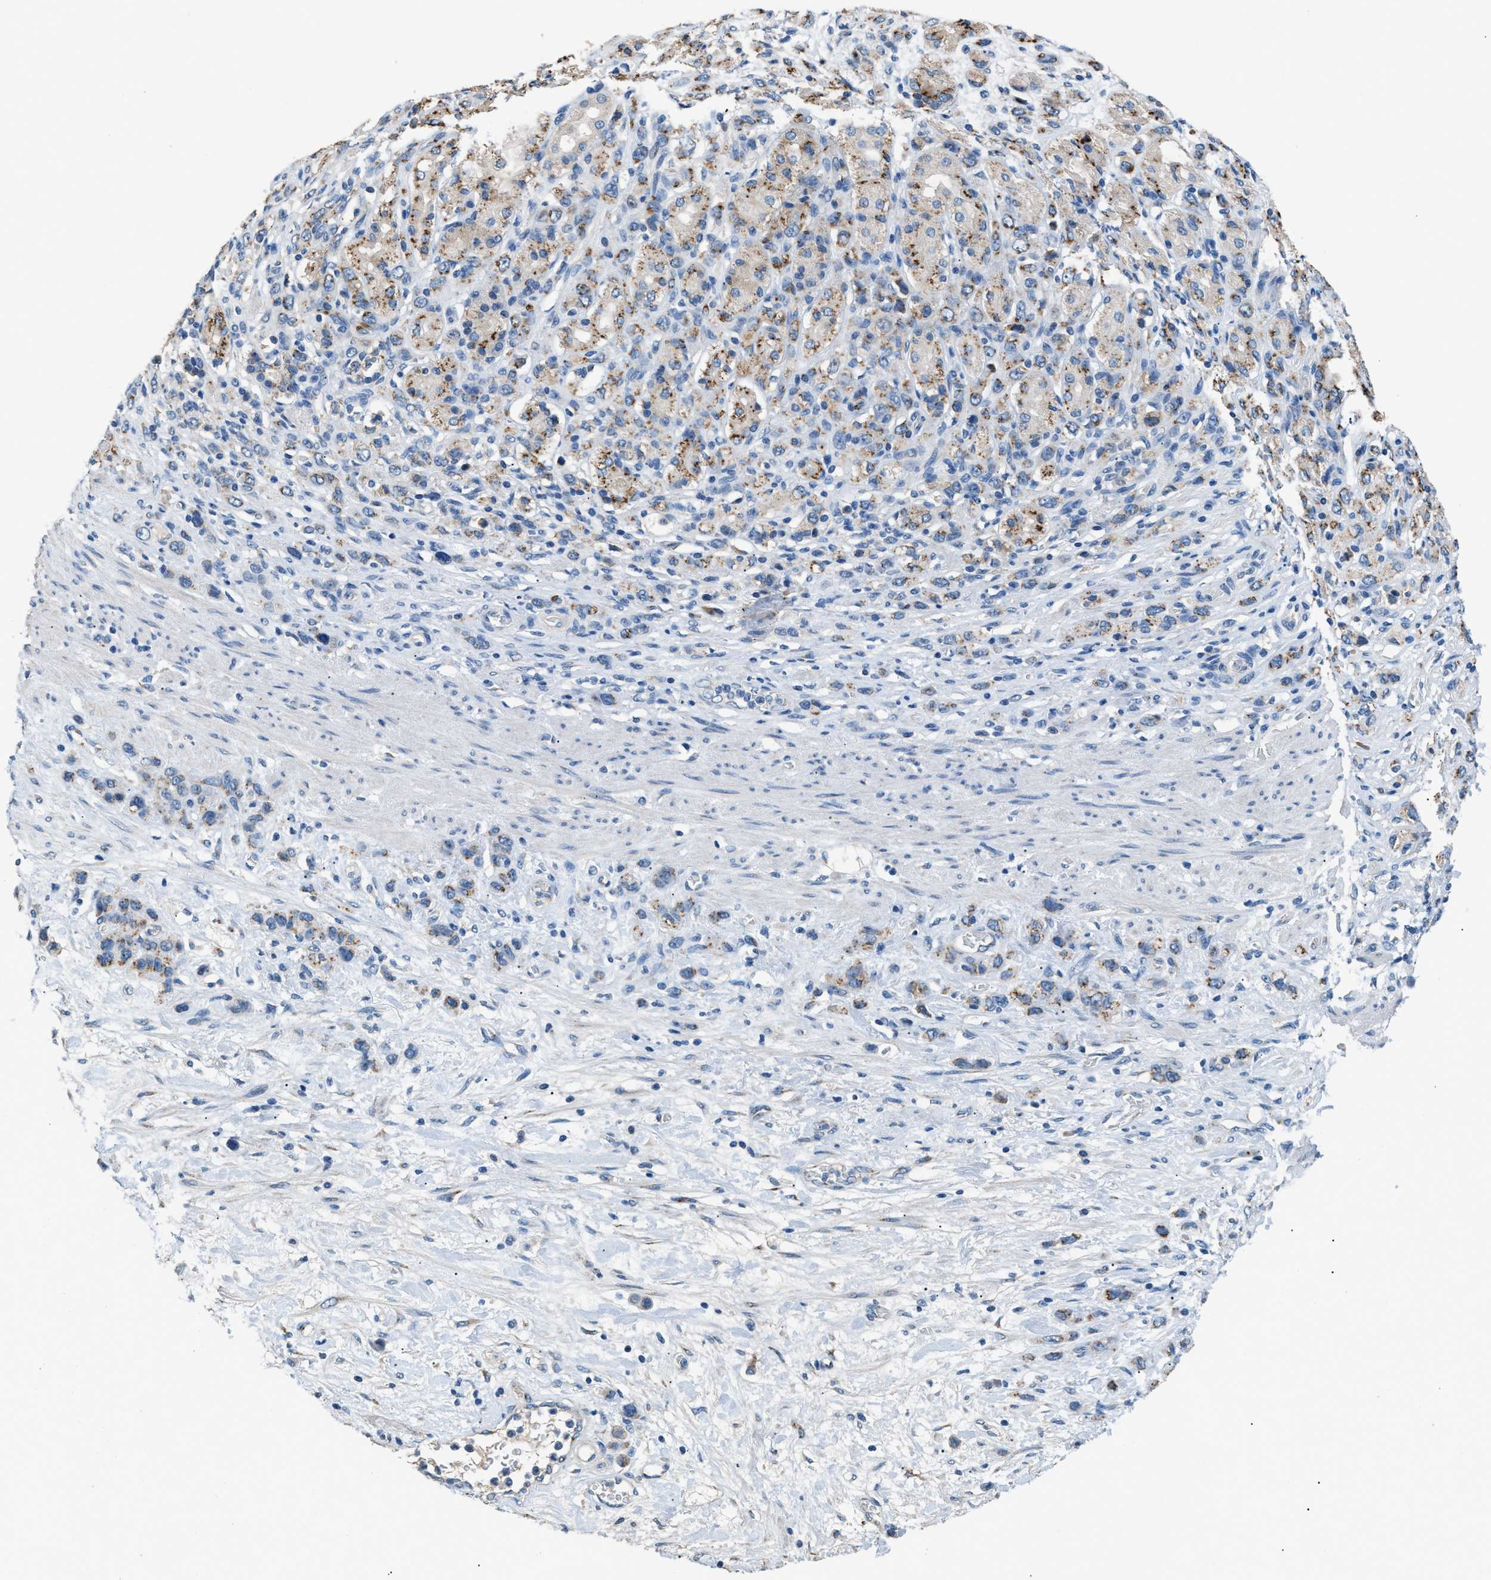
{"staining": {"intensity": "weak", "quantity": "25%-75%", "location": "cytoplasmic/membranous"}, "tissue": "stomach cancer", "cell_type": "Tumor cells", "image_type": "cancer", "snomed": [{"axis": "morphology", "description": "Adenocarcinoma, NOS"}, {"axis": "morphology", "description": "Adenocarcinoma, High grade"}, {"axis": "topography", "description": "Stomach, upper"}, {"axis": "topography", "description": "Stomach, lower"}], "caption": "Immunohistochemistry (IHC) of stomach adenocarcinoma displays low levels of weak cytoplasmic/membranous staining in approximately 25%-75% of tumor cells.", "gene": "GOLM1", "patient": {"sex": "female", "age": 65}}